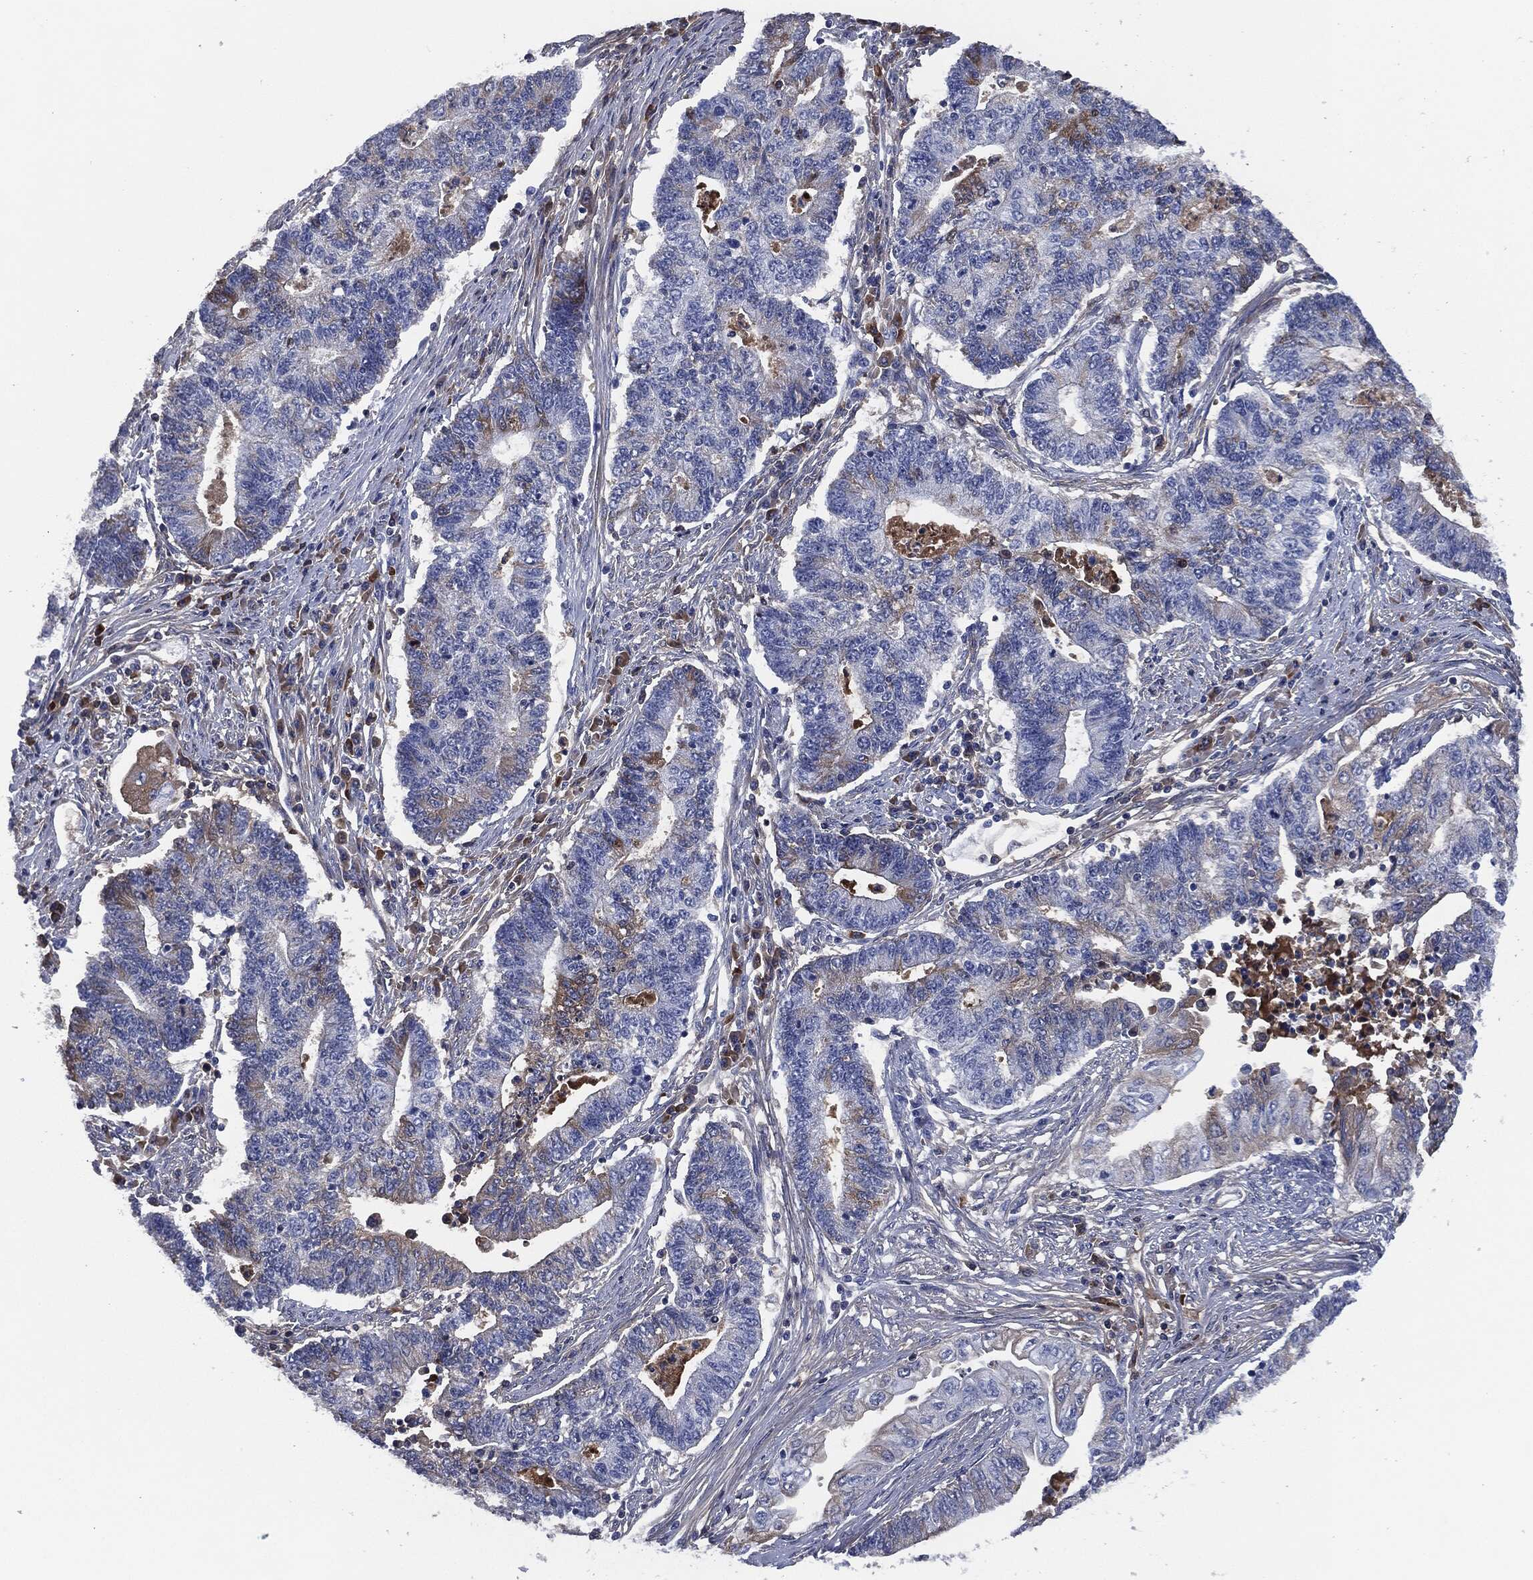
{"staining": {"intensity": "weak", "quantity": "<25%", "location": "cytoplasmic/membranous"}, "tissue": "endometrial cancer", "cell_type": "Tumor cells", "image_type": "cancer", "snomed": [{"axis": "morphology", "description": "Adenocarcinoma, NOS"}, {"axis": "topography", "description": "Uterus"}, {"axis": "topography", "description": "Endometrium"}], "caption": "Endometrial cancer stained for a protein using immunohistochemistry (IHC) exhibits no staining tumor cells.", "gene": "SIGLEC7", "patient": {"sex": "female", "age": 54}}